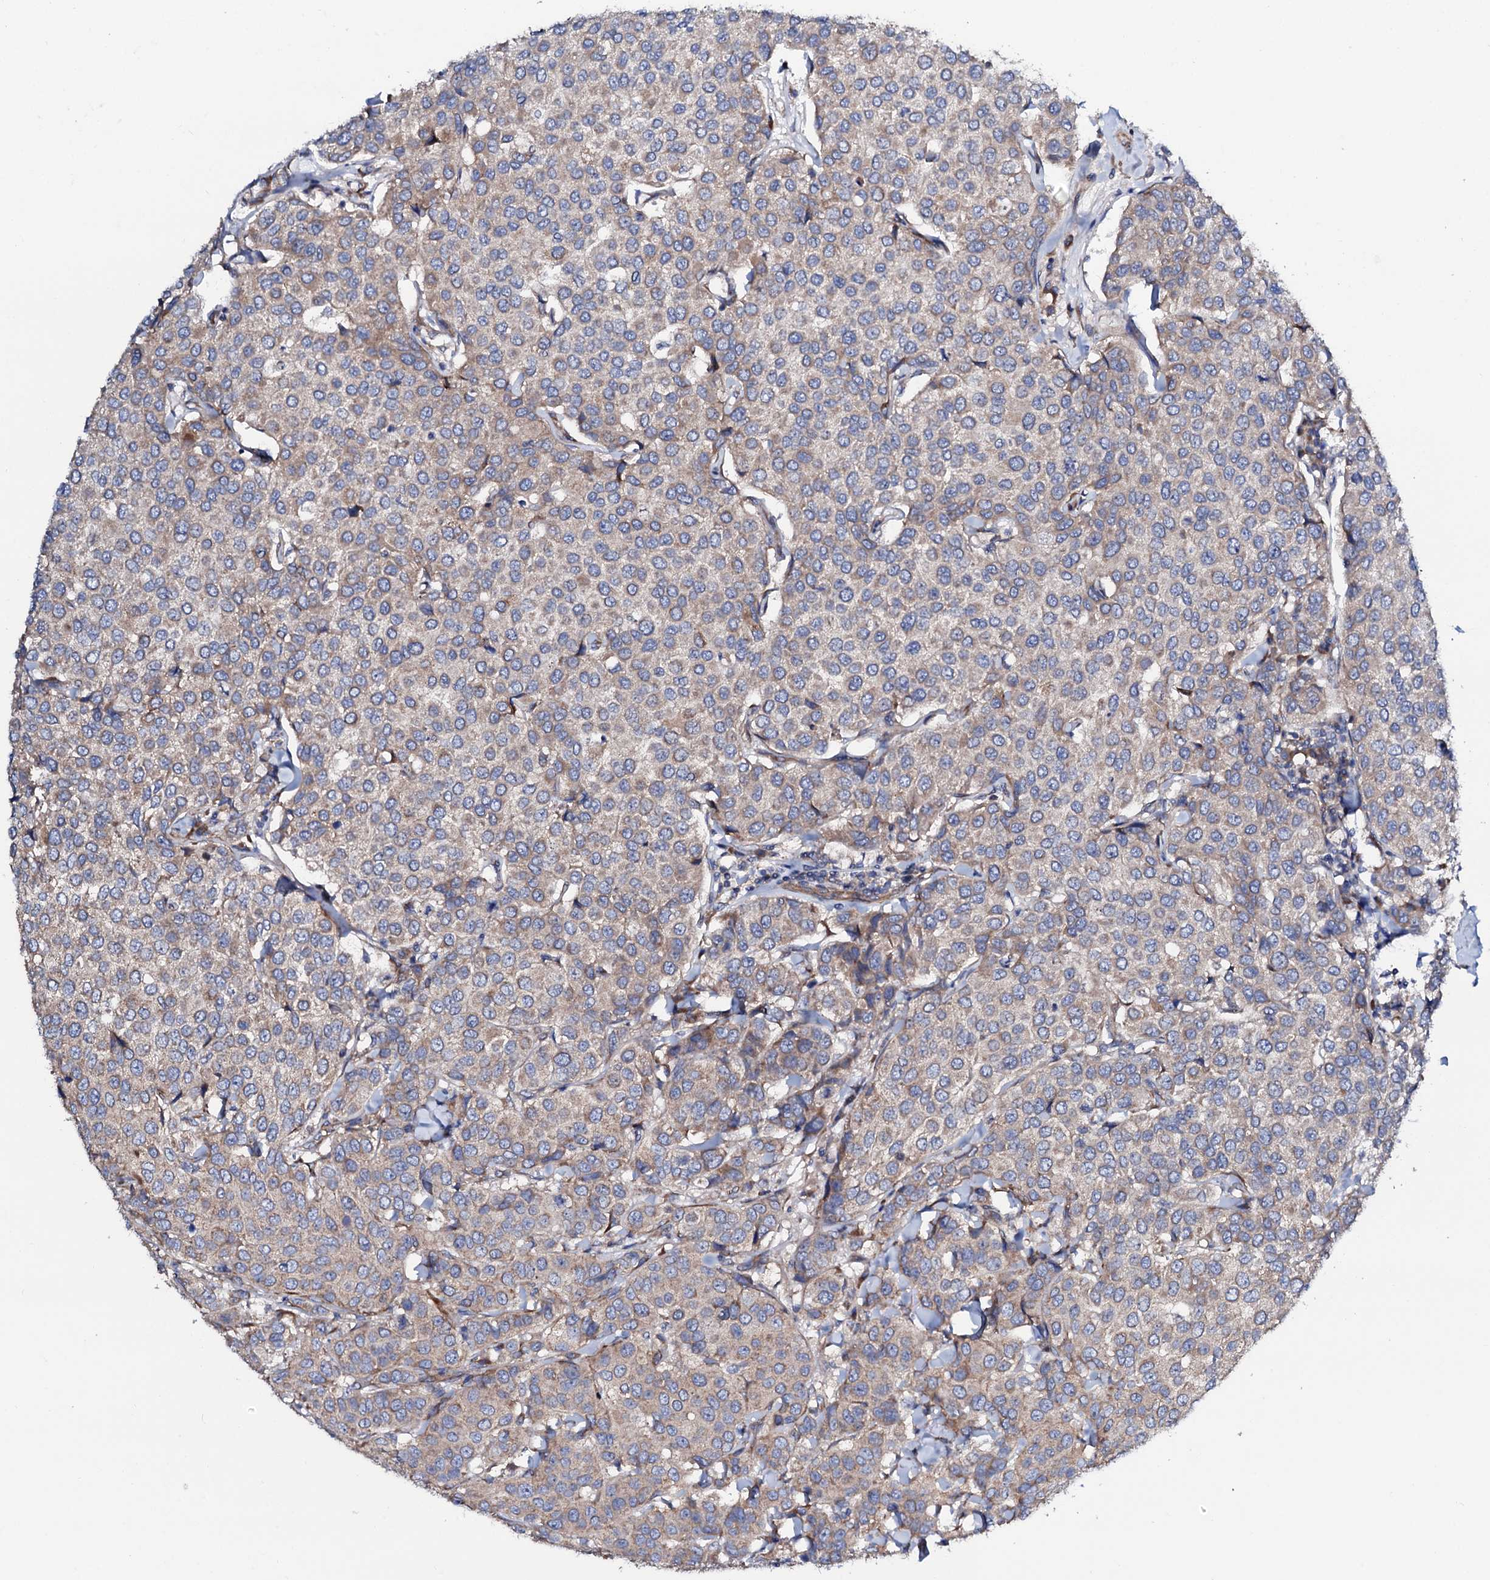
{"staining": {"intensity": "weak", "quantity": "25%-75%", "location": "cytoplasmic/membranous"}, "tissue": "breast cancer", "cell_type": "Tumor cells", "image_type": "cancer", "snomed": [{"axis": "morphology", "description": "Duct carcinoma"}, {"axis": "topography", "description": "Breast"}], "caption": "Breast cancer tissue exhibits weak cytoplasmic/membranous expression in approximately 25%-75% of tumor cells, visualized by immunohistochemistry.", "gene": "STARD13", "patient": {"sex": "female", "age": 55}}